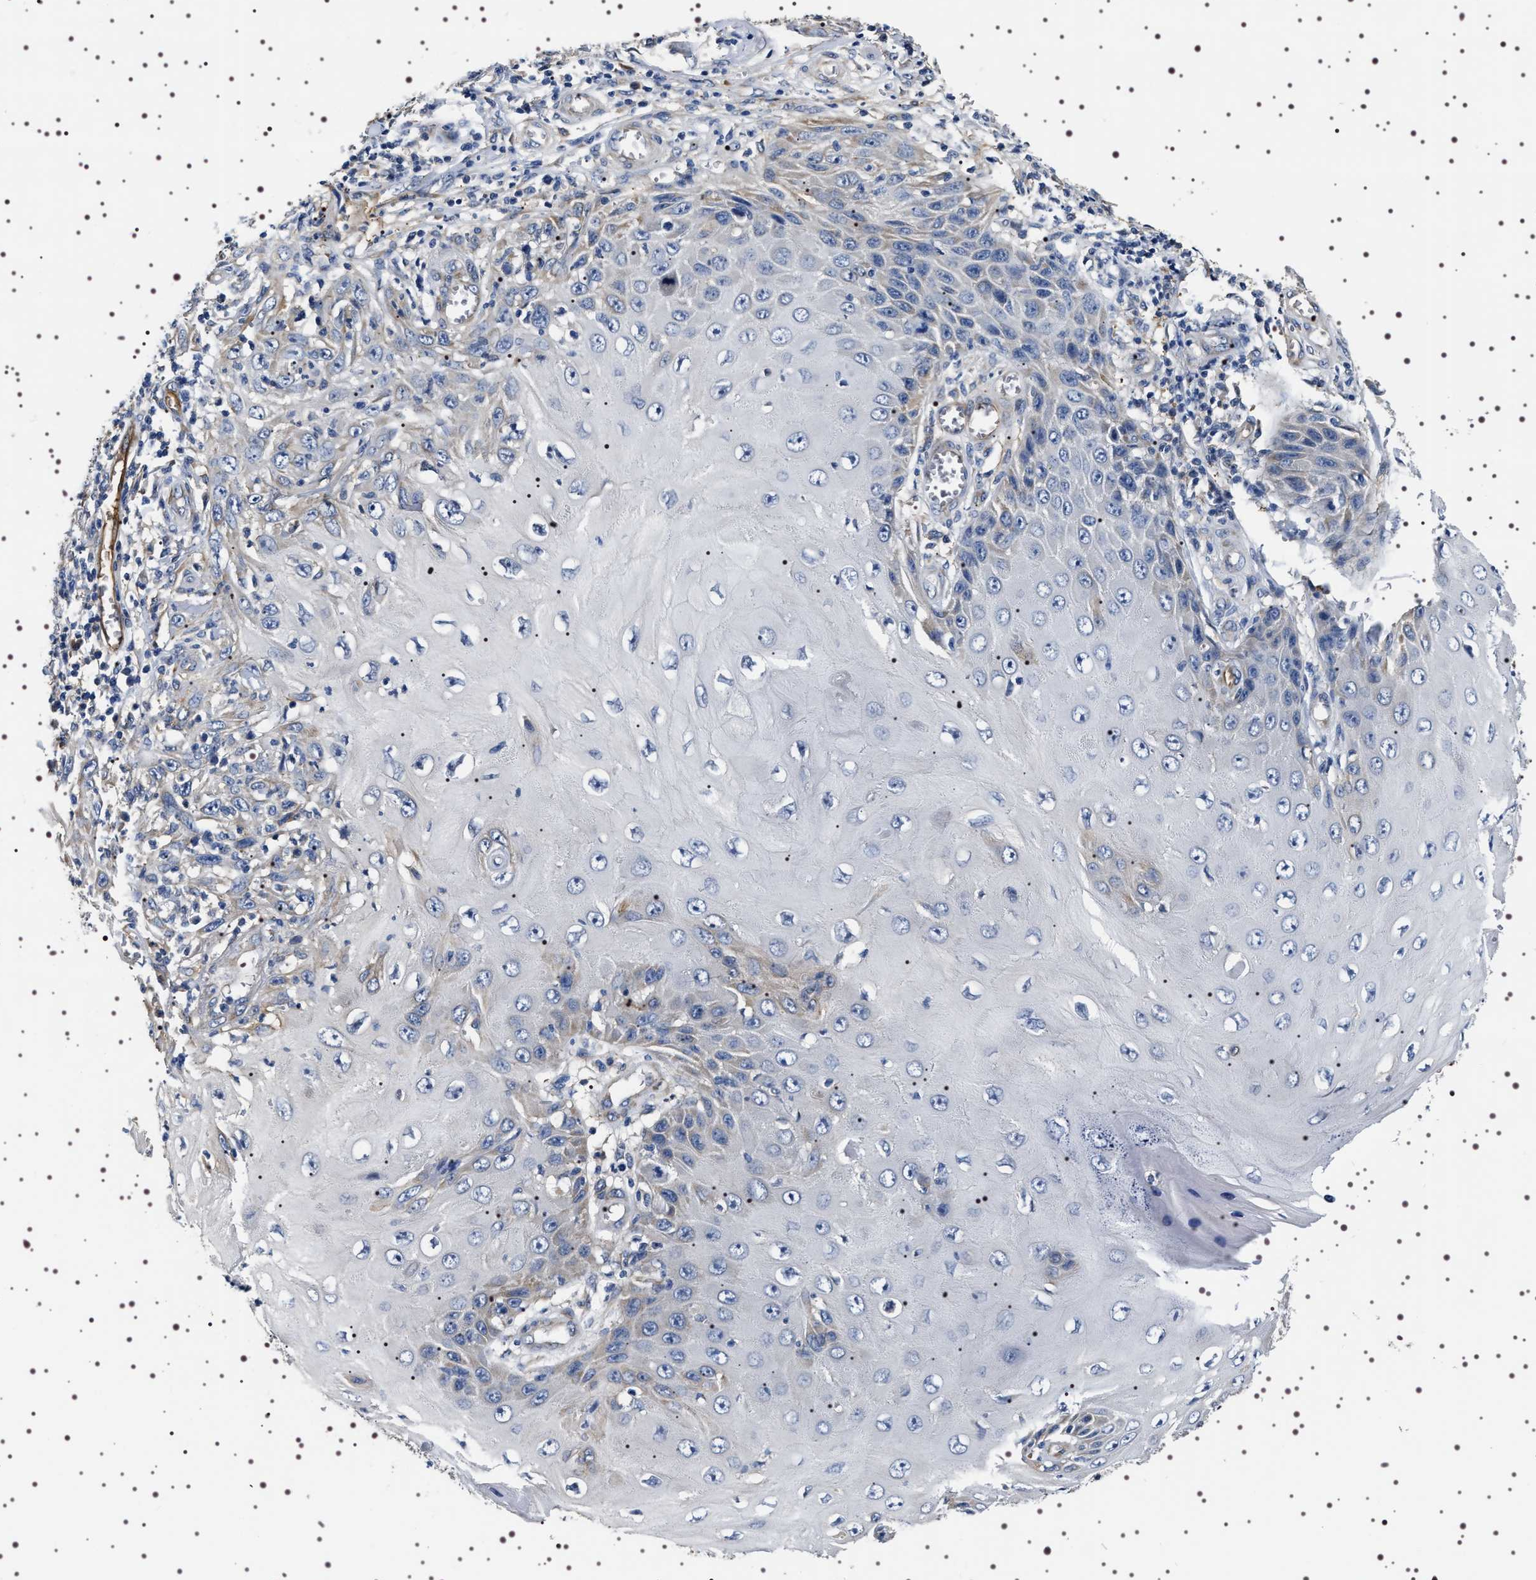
{"staining": {"intensity": "weak", "quantity": "<25%", "location": "cytoplasmic/membranous"}, "tissue": "skin cancer", "cell_type": "Tumor cells", "image_type": "cancer", "snomed": [{"axis": "morphology", "description": "Squamous cell carcinoma, NOS"}, {"axis": "topography", "description": "Skin"}], "caption": "DAB (3,3'-diaminobenzidine) immunohistochemical staining of skin squamous cell carcinoma exhibits no significant positivity in tumor cells.", "gene": "ALPL", "patient": {"sex": "female", "age": 73}}